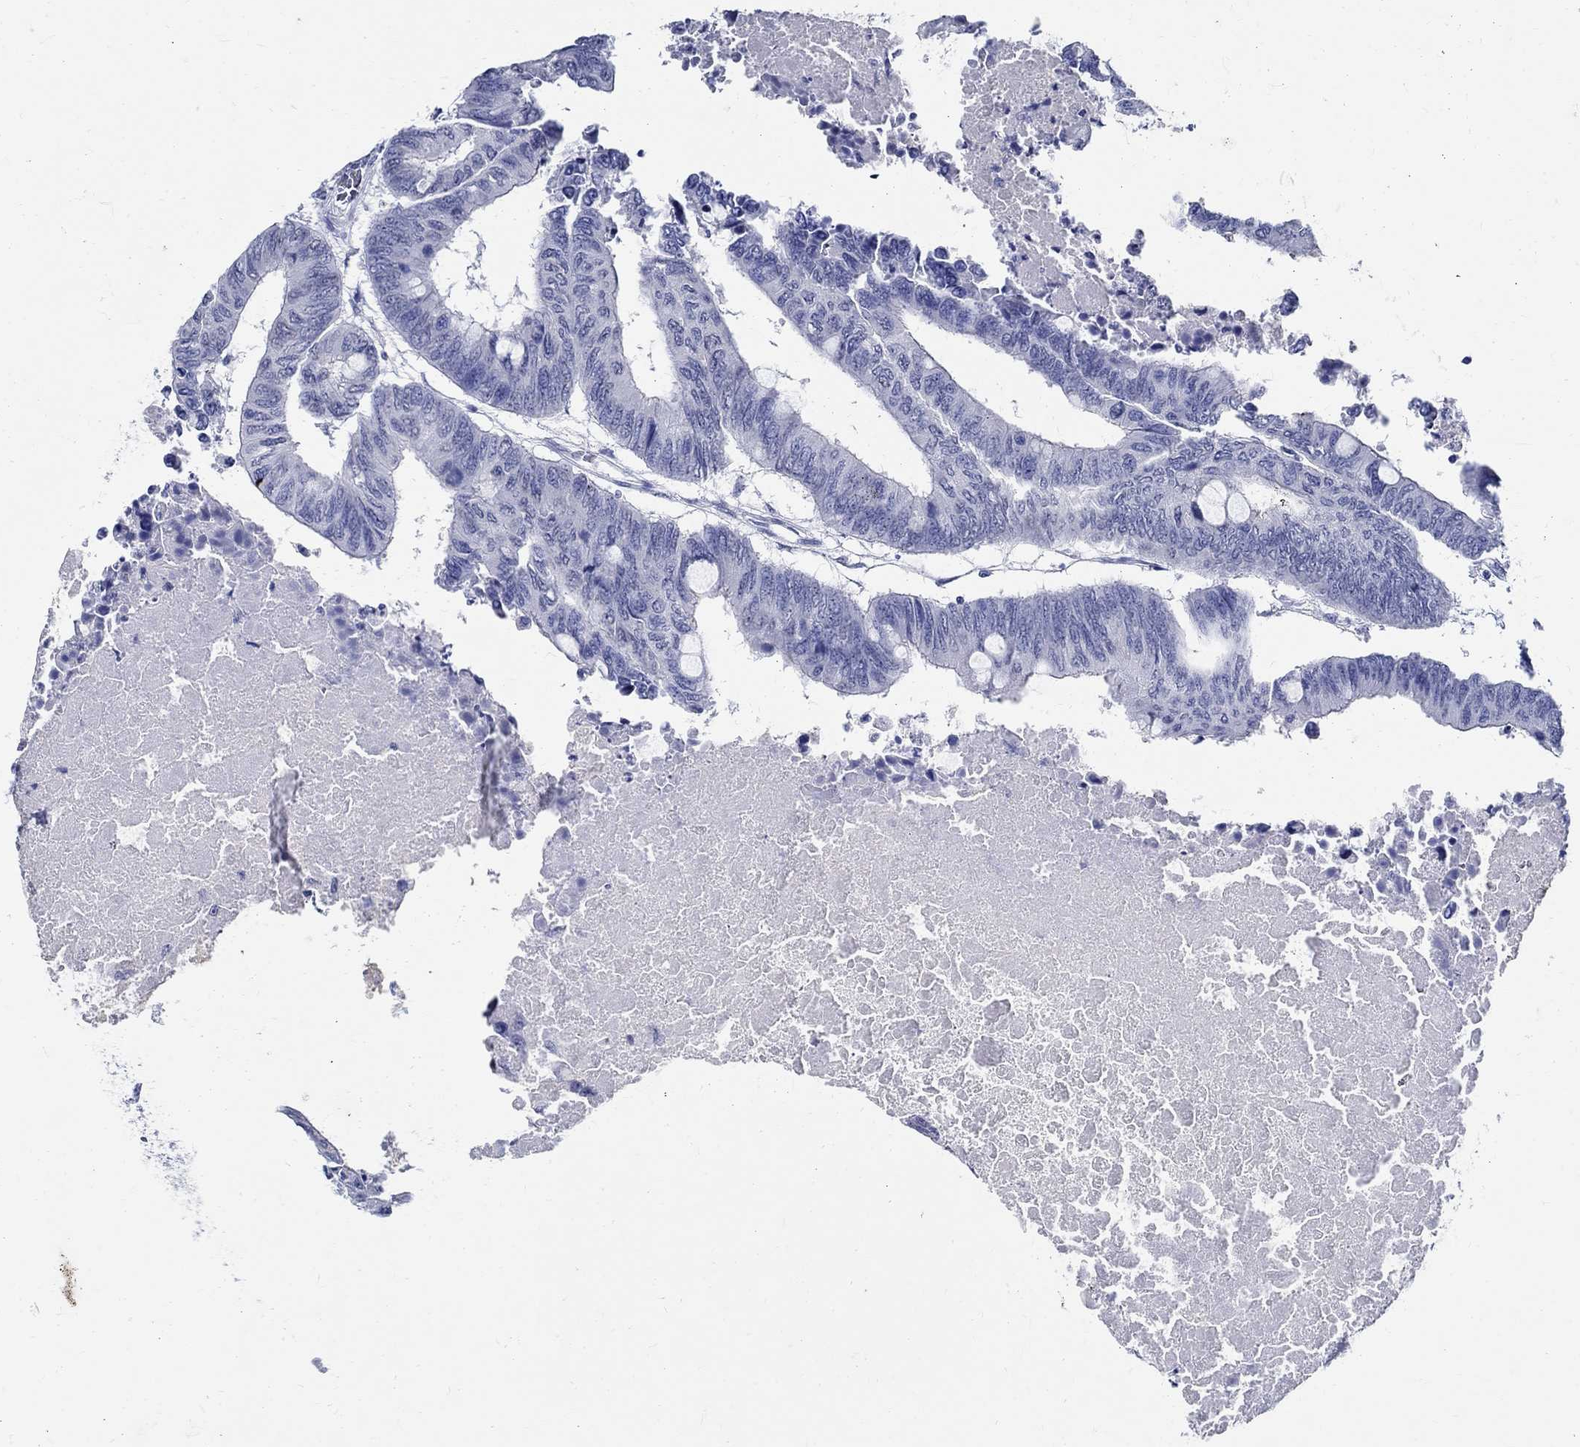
{"staining": {"intensity": "negative", "quantity": "none", "location": "none"}, "tissue": "colorectal cancer", "cell_type": "Tumor cells", "image_type": "cancer", "snomed": [{"axis": "morphology", "description": "Normal tissue, NOS"}, {"axis": "morphology", "description": "Adenocarcinoma, NOS"}, {"axis": "topography", "description": "Rectum"}, {"axis": "topography", "description": "Peripheral nerve tissue"}], "caption": "Tumor cells are negative for protein expression in human colorectal adenocarcinoma. (Immunohistochemistry, brightfield microscopy, high magnification).", "gene": "TSPAN16", "patient": {"sex": "male", "age": 92}}